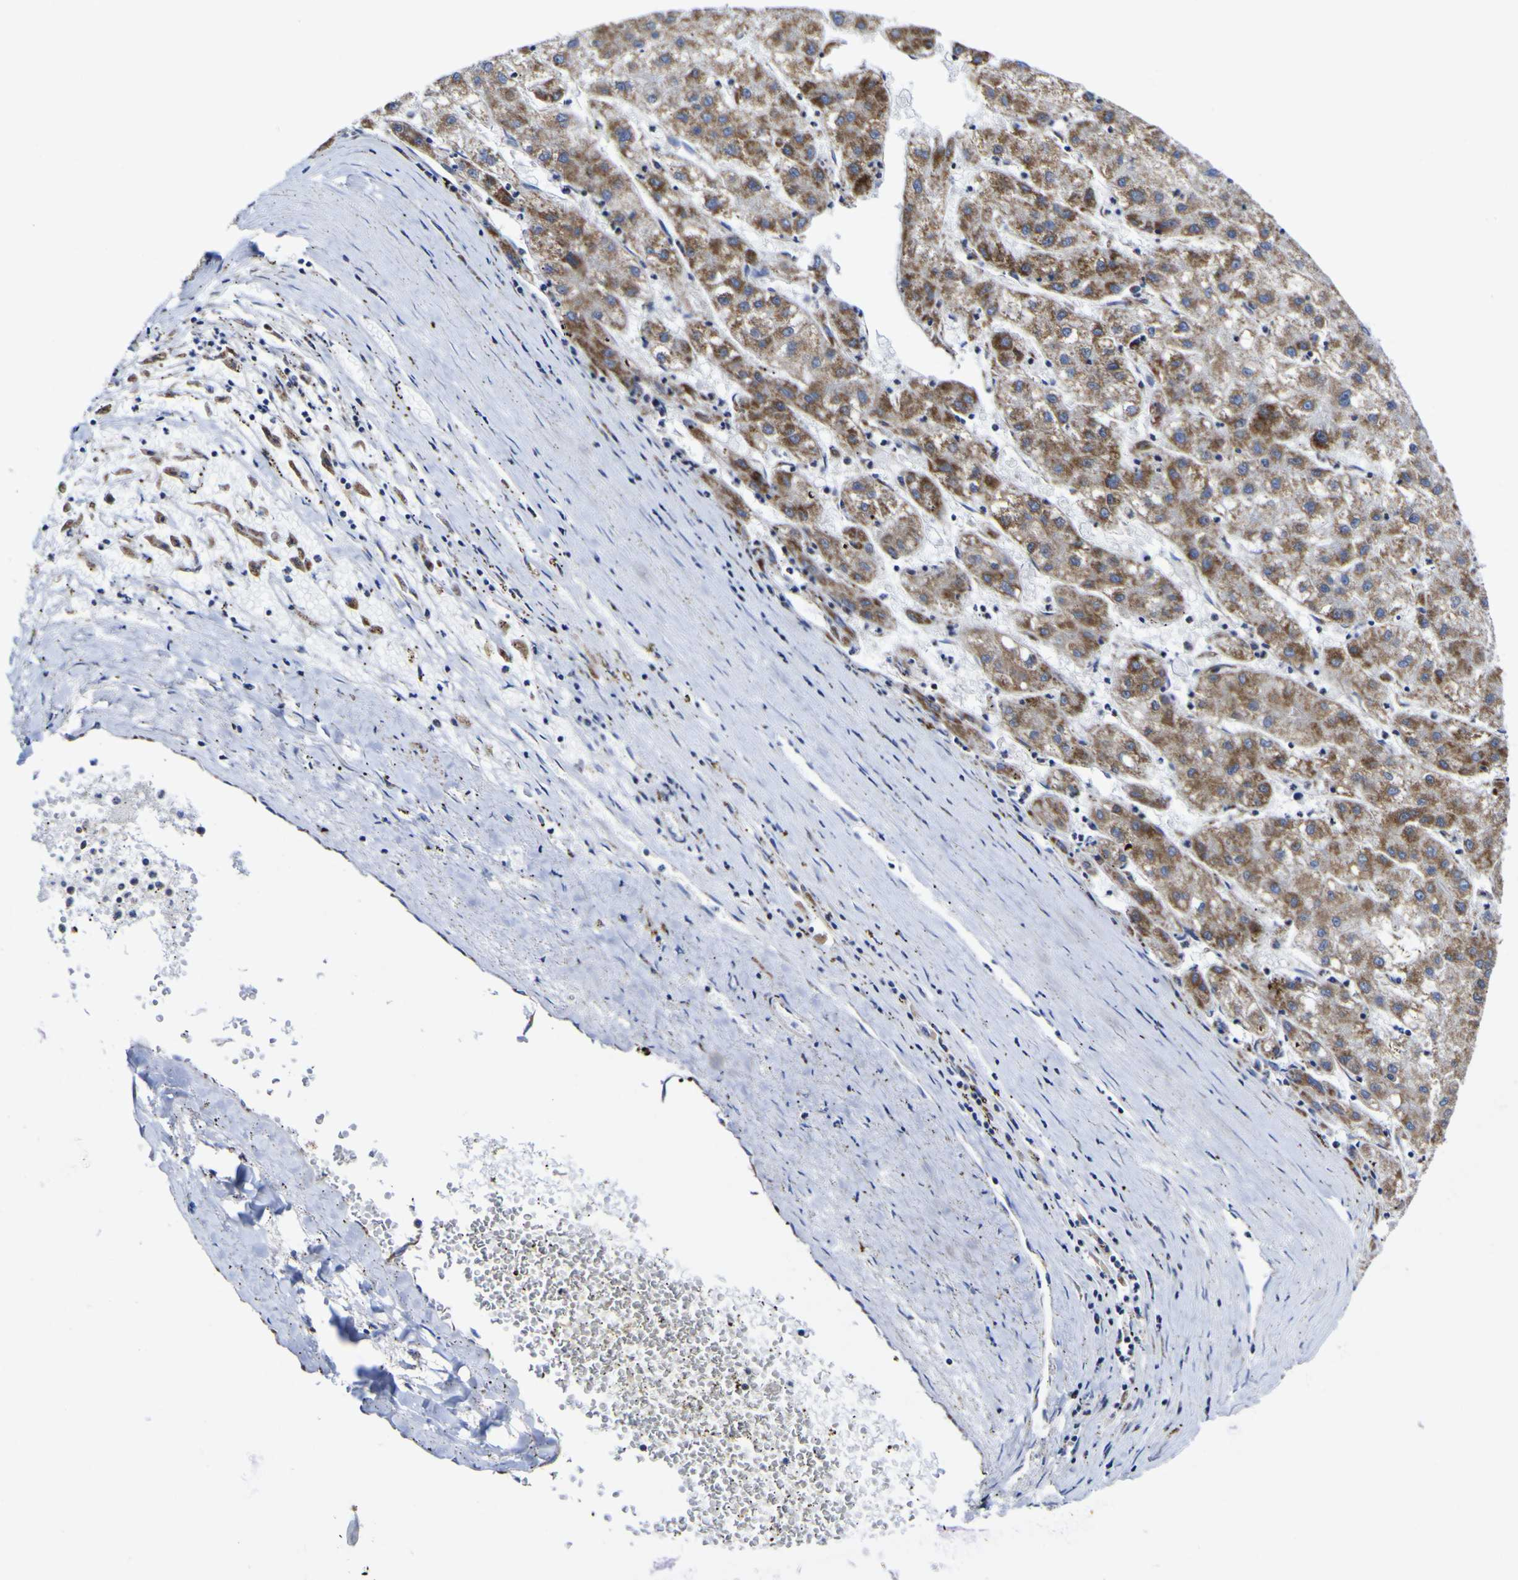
{"staining": {"intensity": "strong", "quantity": "25%-75%", "location": "cytoplasmic/membranous"}, "tissue": "liver cancer", "cell_type": "Tumor cells", "image_type": "cancer", "snomed": [{"axis": "morphology", "description": "Carcinoma, Hepatocellular, NOS"}, {"axis": "topography", "description": "Liver"}], "caption": "Protein expression analysis of human liver cancer reveals strong cytoplasmic/membranous staining in approximately 25%-75% of tumor cells. (DAB (3,3'-diaminobenzidine) IHC with brightfield microscopy, high magnification).", "gene": "CCDC90B", "patient": {"sex": "male", "age": 72}}